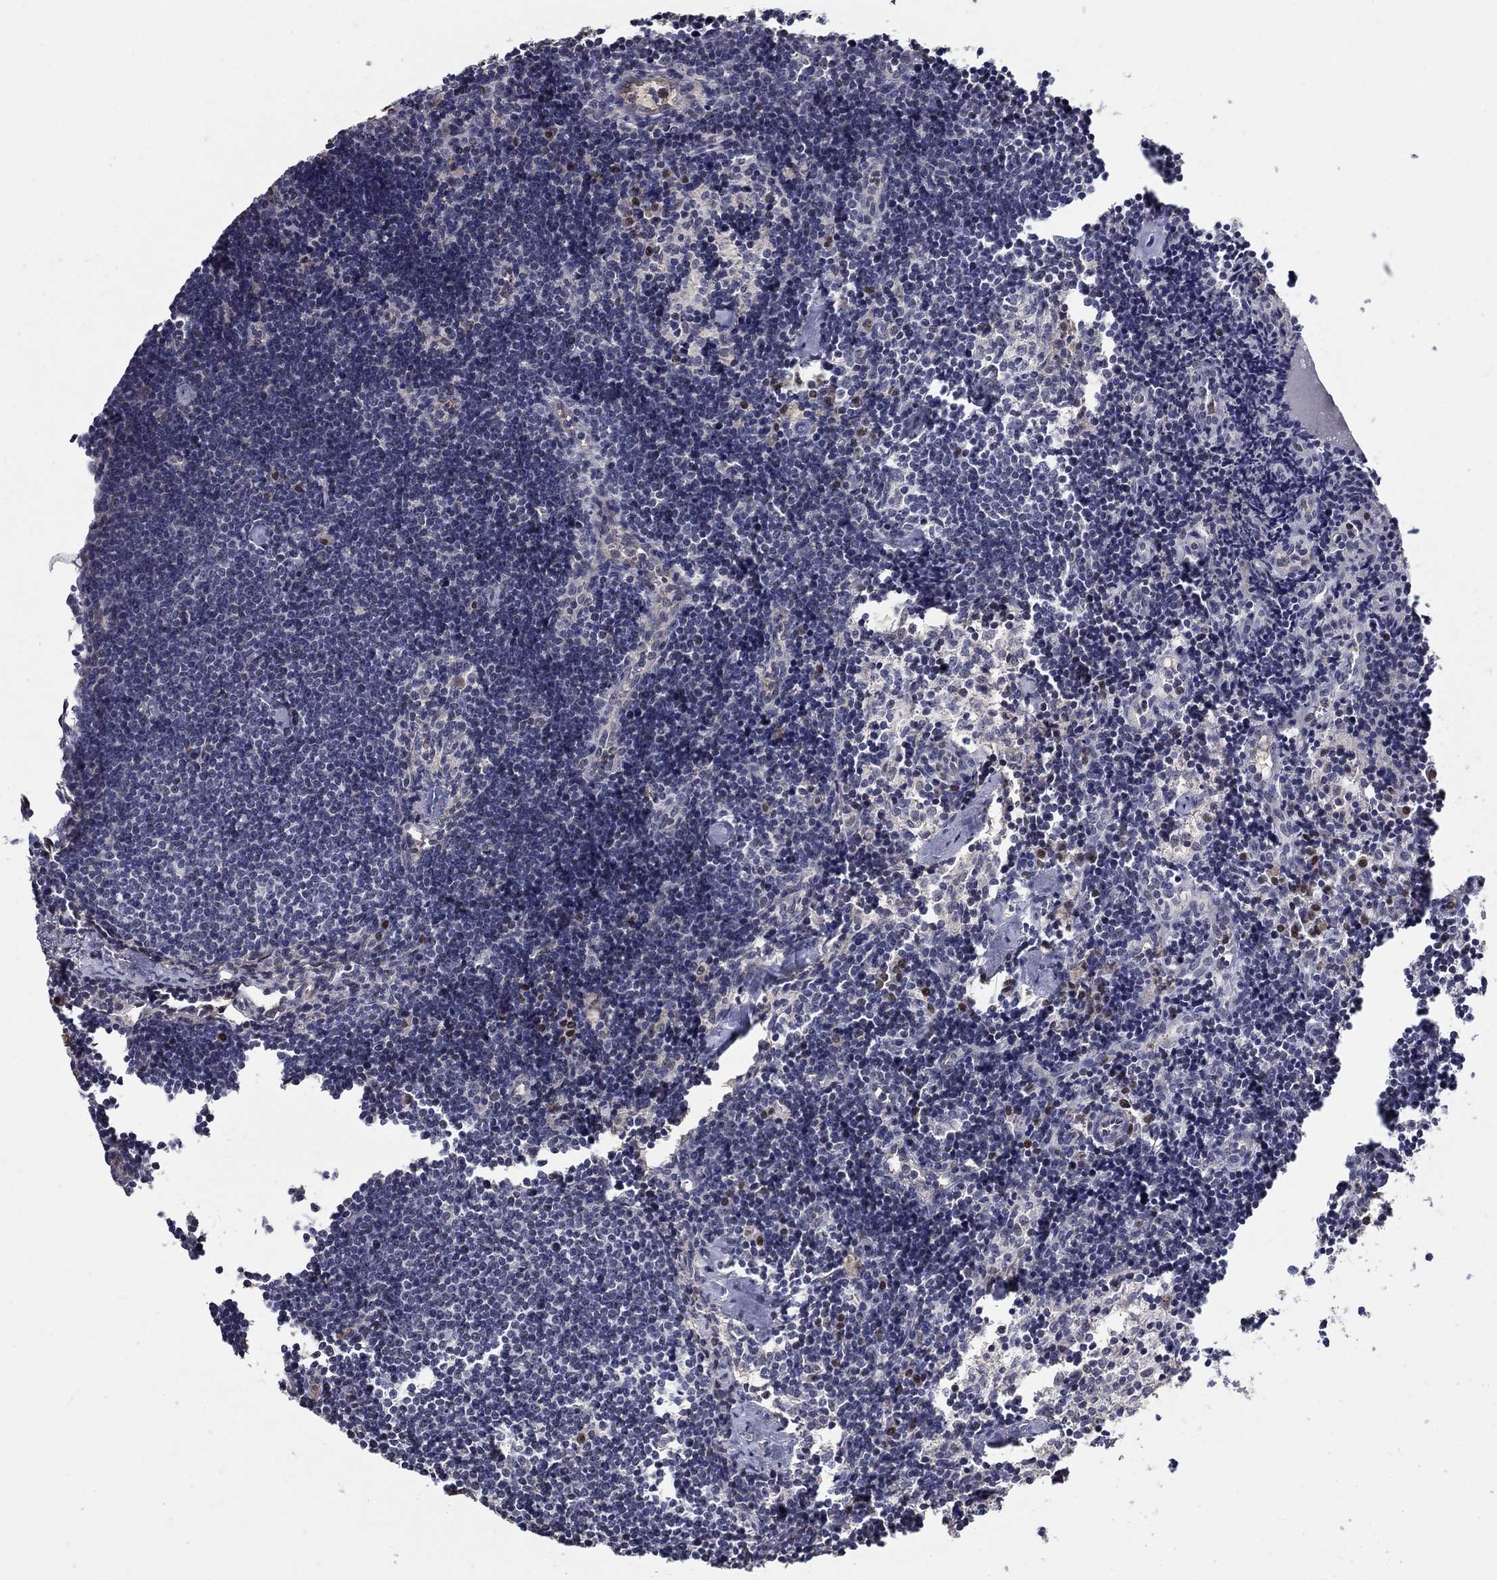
{"staining": {"intensity": "negative", "quantity": "none", "location": "none"}, "tissue": "lymph node", "cell_type": "Germinal center cells", "image_type": "normal", "snomed": [{"axis": "morphology", "description": "Normal tissue, NOS"}, {"axis": "topography", "description": "Lymph node"}], "caption": "A micrograph of lymph node stained for a protein demonstrates no brown staining in germinal center cells.", "gene": "C16orf46", "patient": {"sex": "female", "age": 42}}